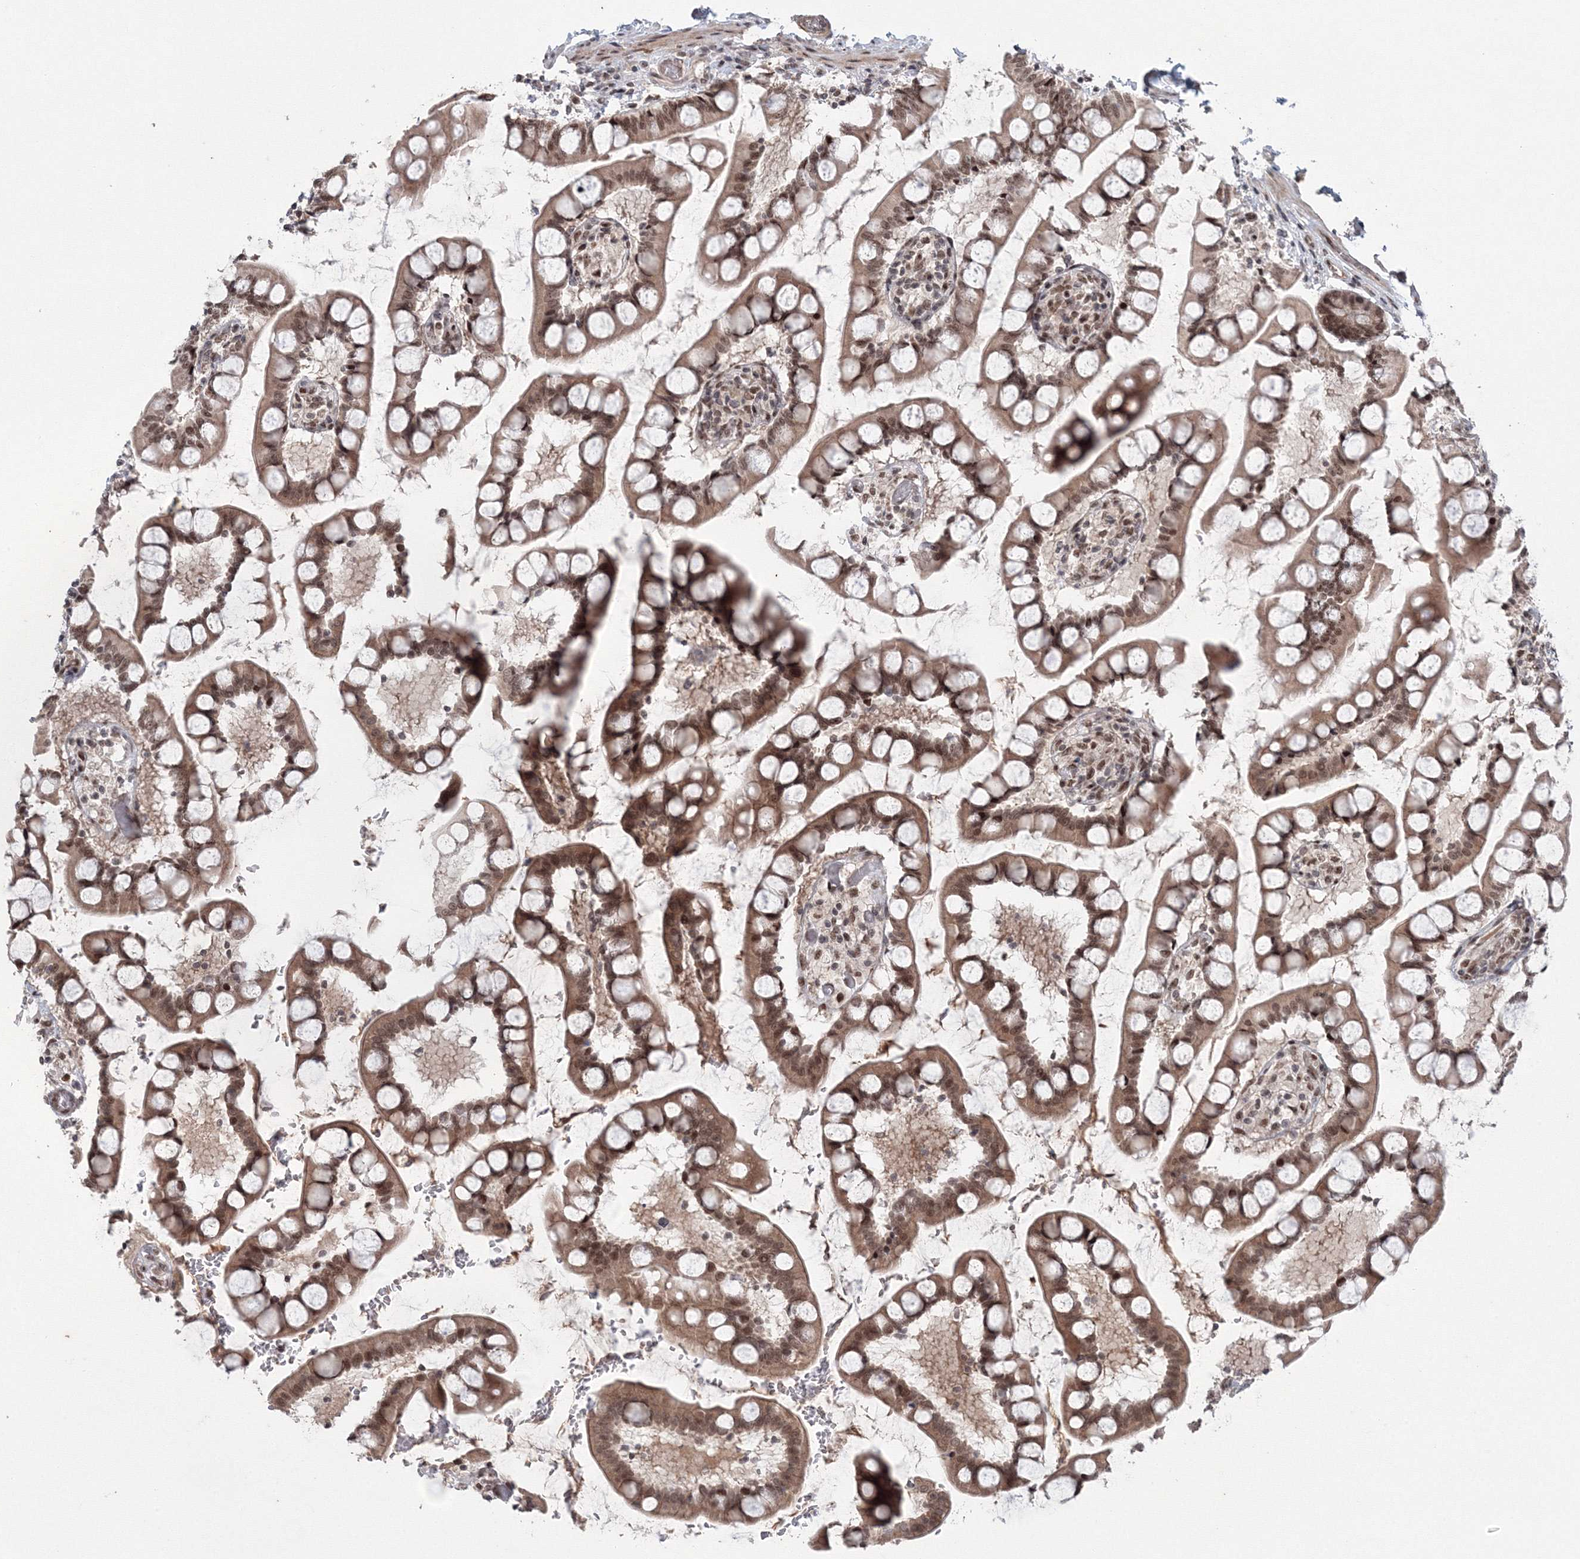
{"staining": {"intensity": "moderate", "quantity": ">75%", "location": "cytoplasmic/membranous,nuclear"}, "tissue": "small intestine", "cell_type": "Glandular cells", "image_type": "normal", "snomed": [{"axis": "morphology", "description": "Normal tissue, NOS"}, {"axis": "topography", "description": "Small intestine"}], "caption": "A brown stain labels moderate cytoplasmic/membranous,nuclear positivity of a protein in glandular cells of benign human small intestine. (IHC, brightfield microscopy, high magnification).", "gene": "NOA1", "patient": {"sex": "male", "age": 52}}